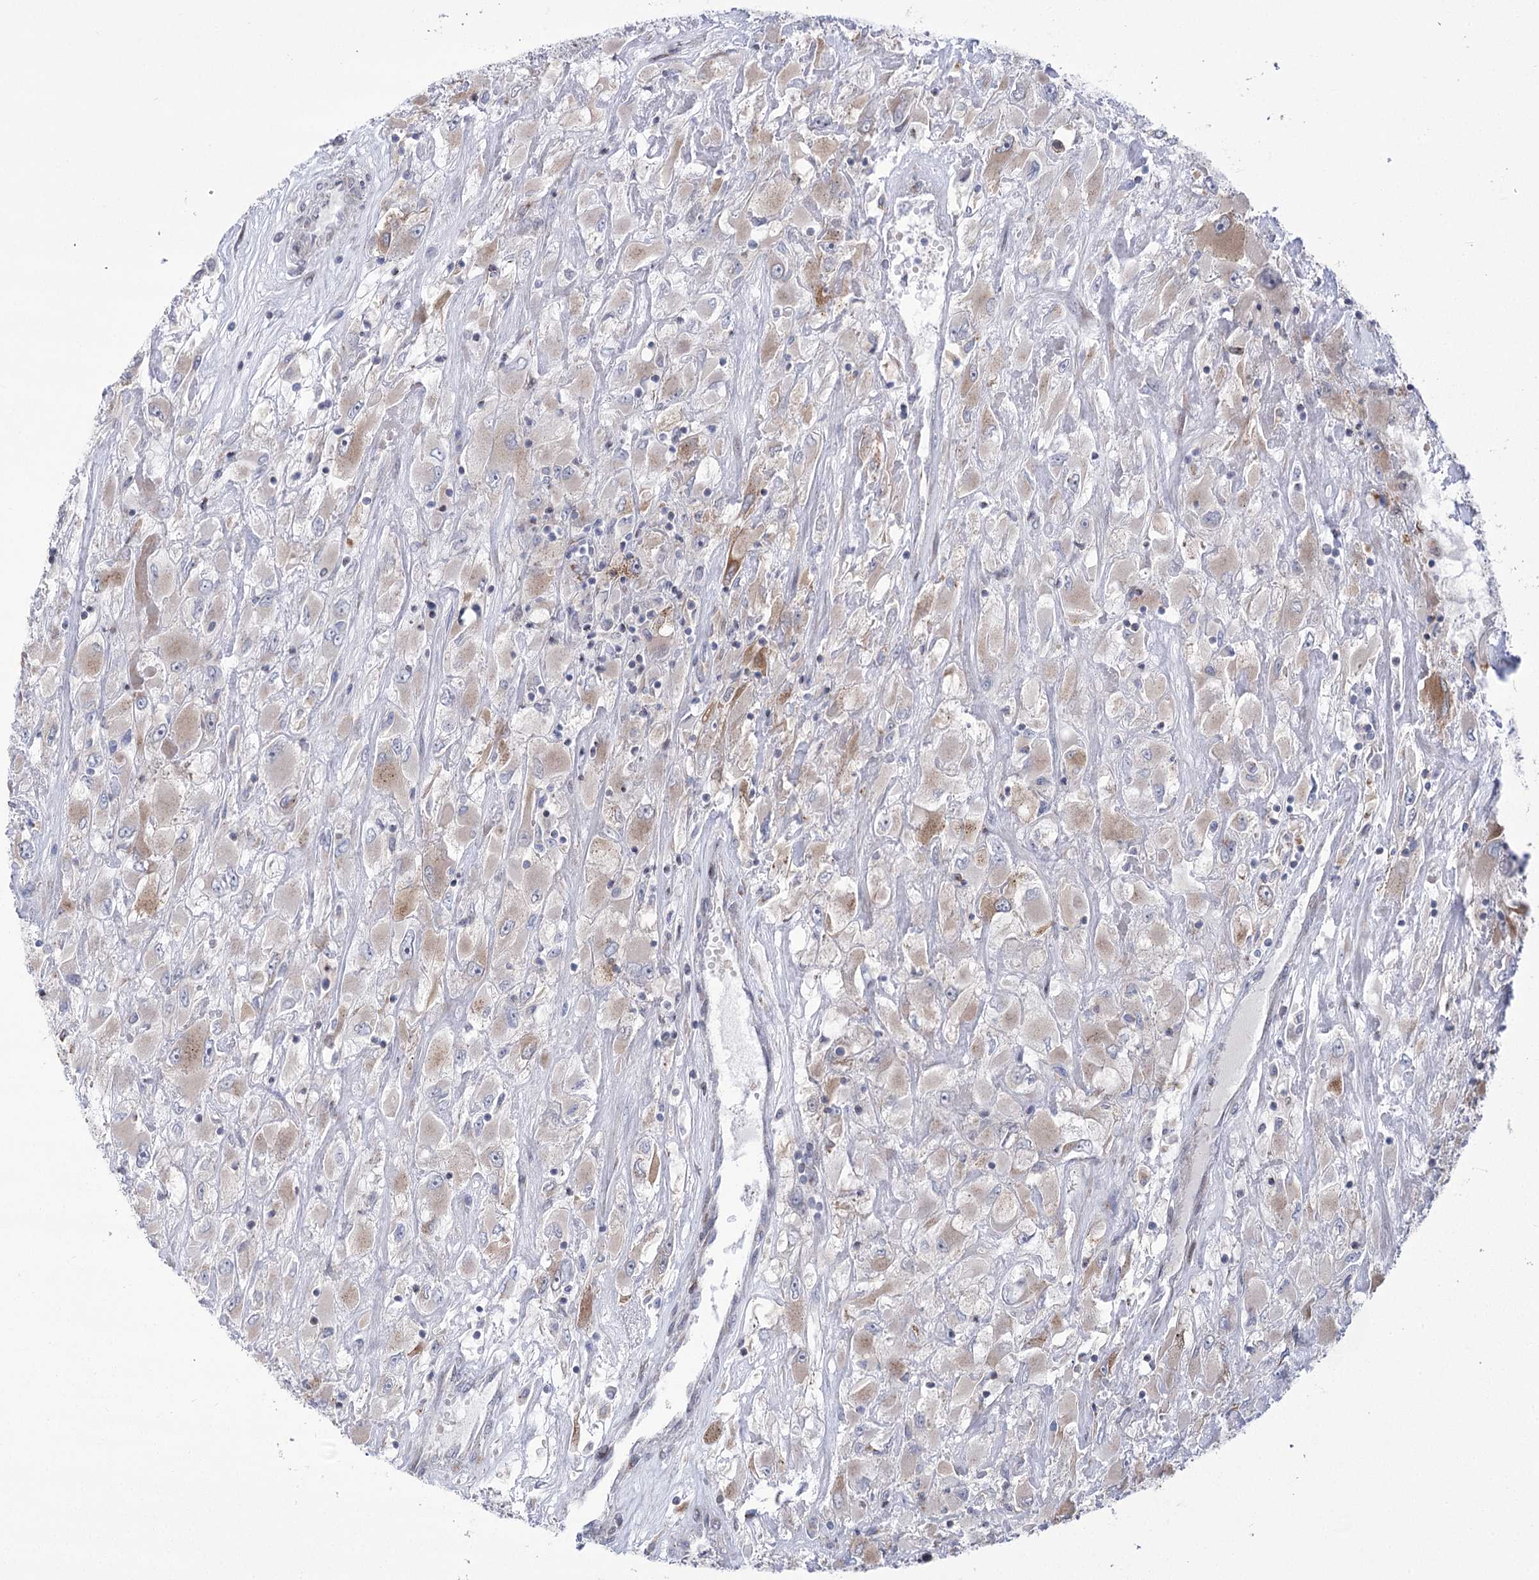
{"staining": {"intensity": "moderate", "quantity": "25%-75%", "location": "cytoplasmic/membranous"}, "tissue": "renal cancer", "cell_type": "Tumor cells", "image_type": "cancer", "snomed": [{"axis": "morphology", "description": "Adenocarcinoma, NOS"}, {"axis": "topography", "description": "Kidney"}], "caption": "Protein analysis of renal cancer tissue exhibits moderate cytoplasmic/membranous expression in approximately 25%-75% of tumor cells.", "gene": "NME7", "patient": {"sex": "female", "age": 52}}